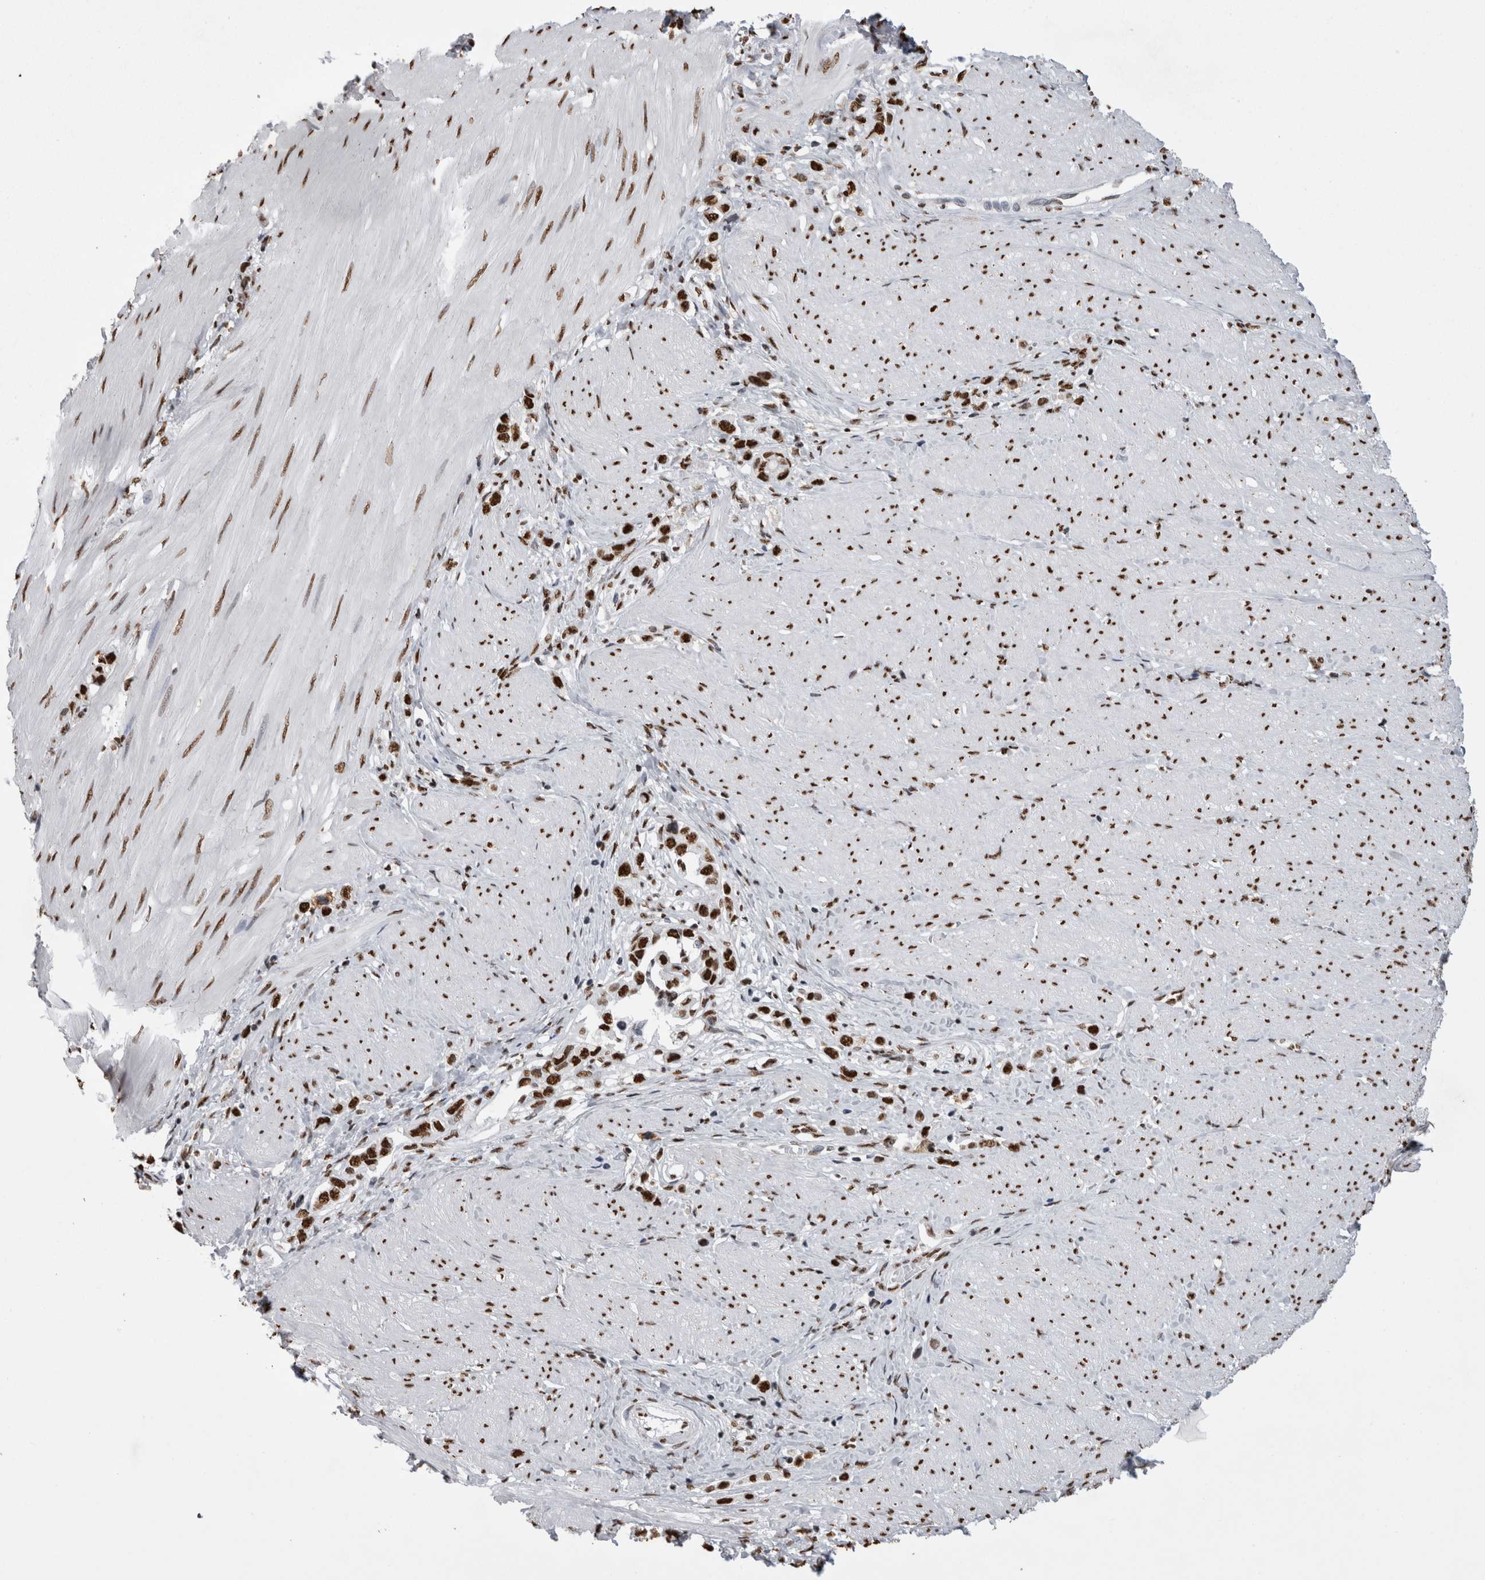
{"staining": {"intensity": "strong", "quantity": ">75%", "location": "nuclear"}, "tissue": "stomach cancer", "cell_type": "Tumor cells", "image_type": "cancer", "snomed": [{"axis": "morphology", "description": "Adenocarcinoma, NOS"}, {"axis": "topography", "description": "Stomach"}], "caption": "Tumor cells show strong nuclear expression in about >75% of cells in adenocarcinoma (stomach). Immunohistochemistry stains the protein in brown and the nuclei are stained blue.", "gene": "ALPK3", "patient": {"sex": "female", "age": 65}}